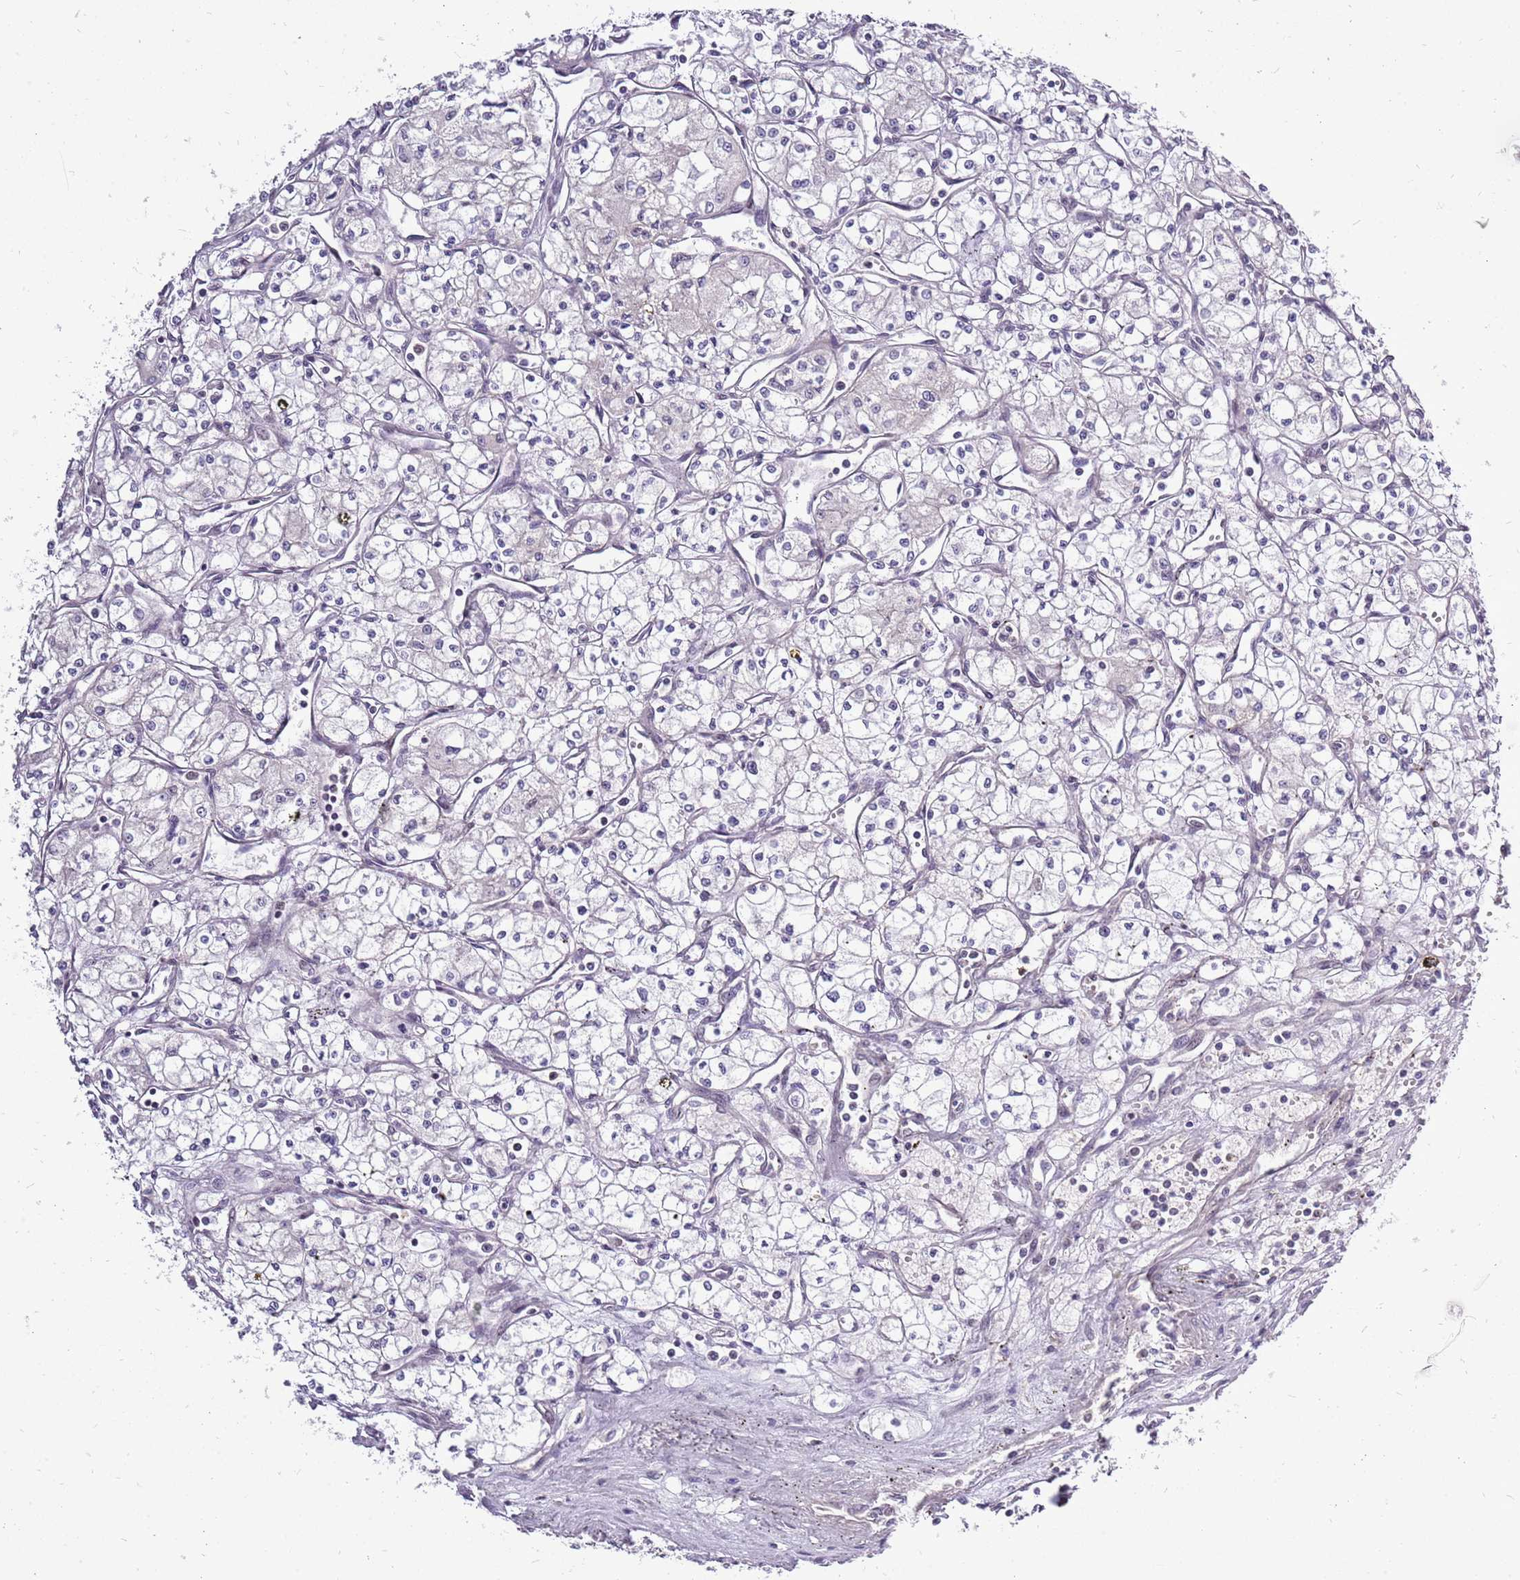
{"staining": {"intensity": "negative", "quantity": "none", "location": "none"}, "tissue": "renal cancer", "cell_type": "Tumor cells", "image_type": "cancer", "snomed": [{"axis": "morphology", "description": "Adenocarcinoma, NOS"}, {"axis": "topography", "description": "Kidney"}], "caption": "Immunohistochemistry (IHC) histopathology image of human renal adenocarcinoma stained for a protein (brown), which displays no staining in tumor cells.", "gene": "CCDC166", "patient": {"sex": "male", "age": 59}}